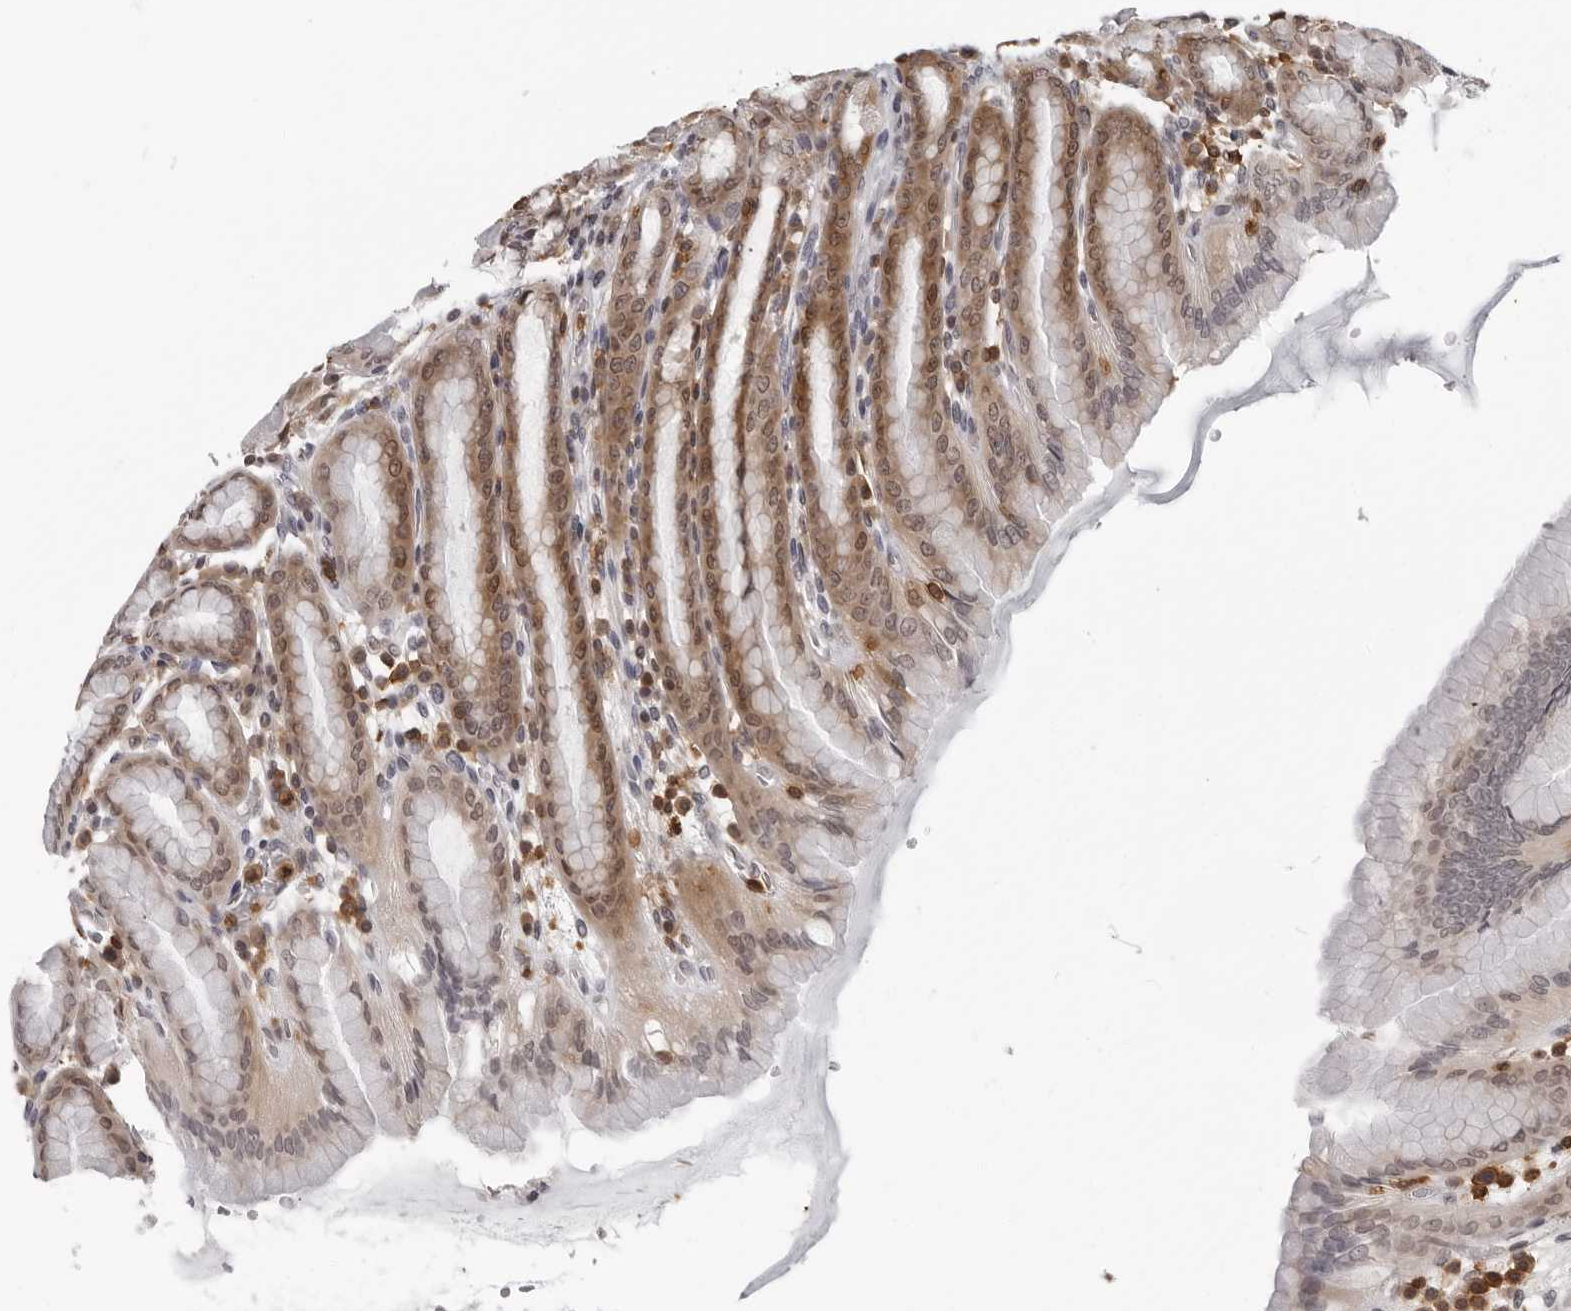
{"staining": {"intensity": "moderate", "quantity": "25%-75%", "location": "cytoplasmic/membranous,nuclear"}, "tissue": "stomach", "cell_type": "Glandular cells", "image_type": "normal", "snomed": [{"axis": "morphology", "description": "Normal tissue, NOS"}, {"axis": "topography", "description": "Stomach, upper"}], "caption": "DAB immunohistochemical staining of unremarkable stomach shows moderate cytoplasmic/membranous,nuclear protein expression in about 25%-75% of glandular cells.", "gene": "HSPH1", "patient": {"sex": "male", "age": 68}}